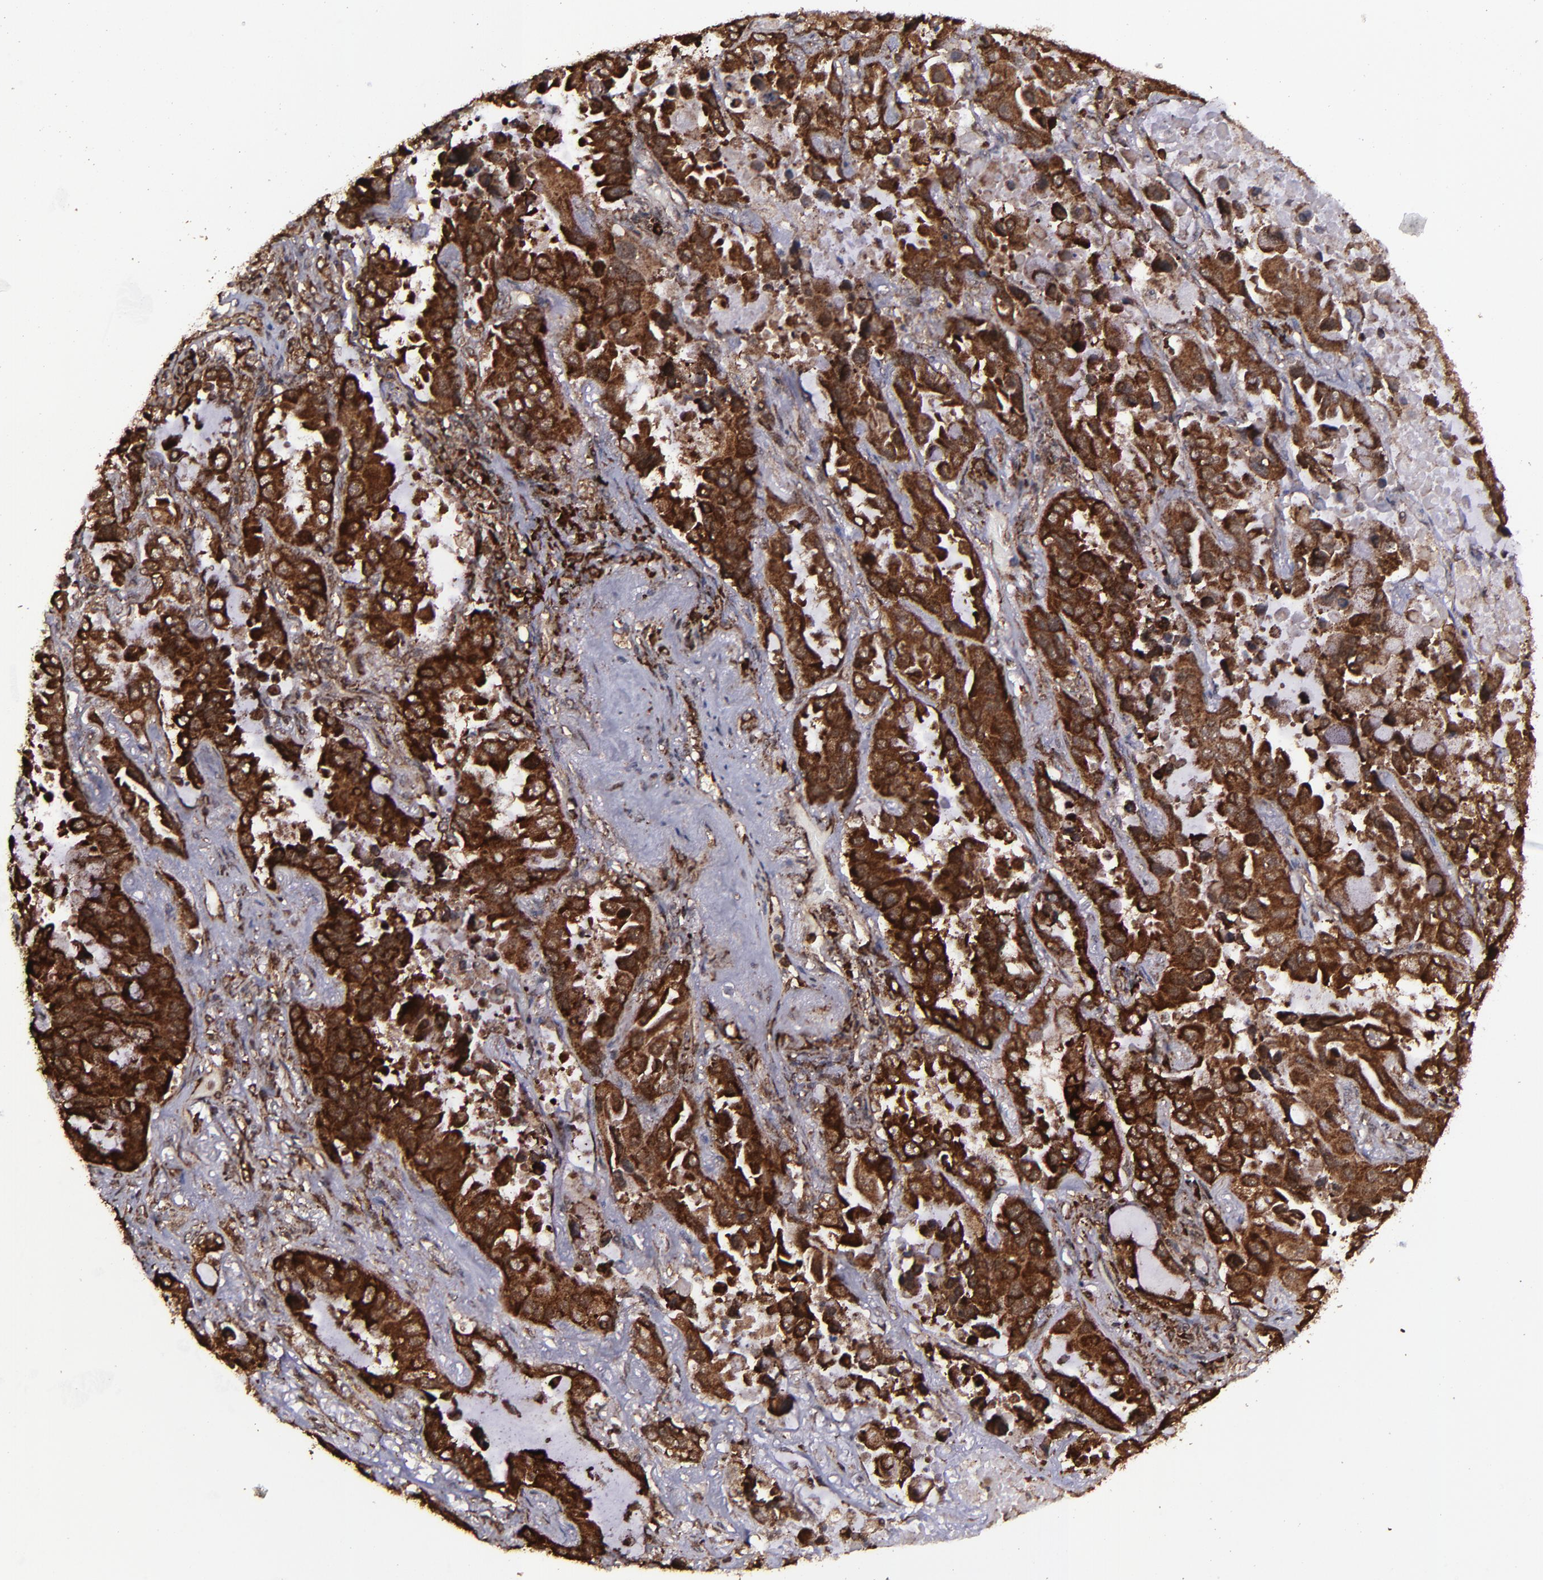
{"staining": {"intensity": "strong", "quantity": ">75%", "location": "cytoplasmic/membranous,nuclear"}, "tissue": "lung cancer", "cell_type": "Tumor cells", "image_type": "cancer", "snomed": [{"axis": "morphology", "description": "Adenocarcinoma, NOS"}, {"axis": "topography", "description": "Lung"}], "caption": "Protein staining of lung cancer (adenocarcinoma) tissue shows strong cytoplasmic/membranous and nuclear positivity in about >75% of tumor cells.", "gene": "EIF4ENIF1", "patient": {"sex": "male", "age": 64}}